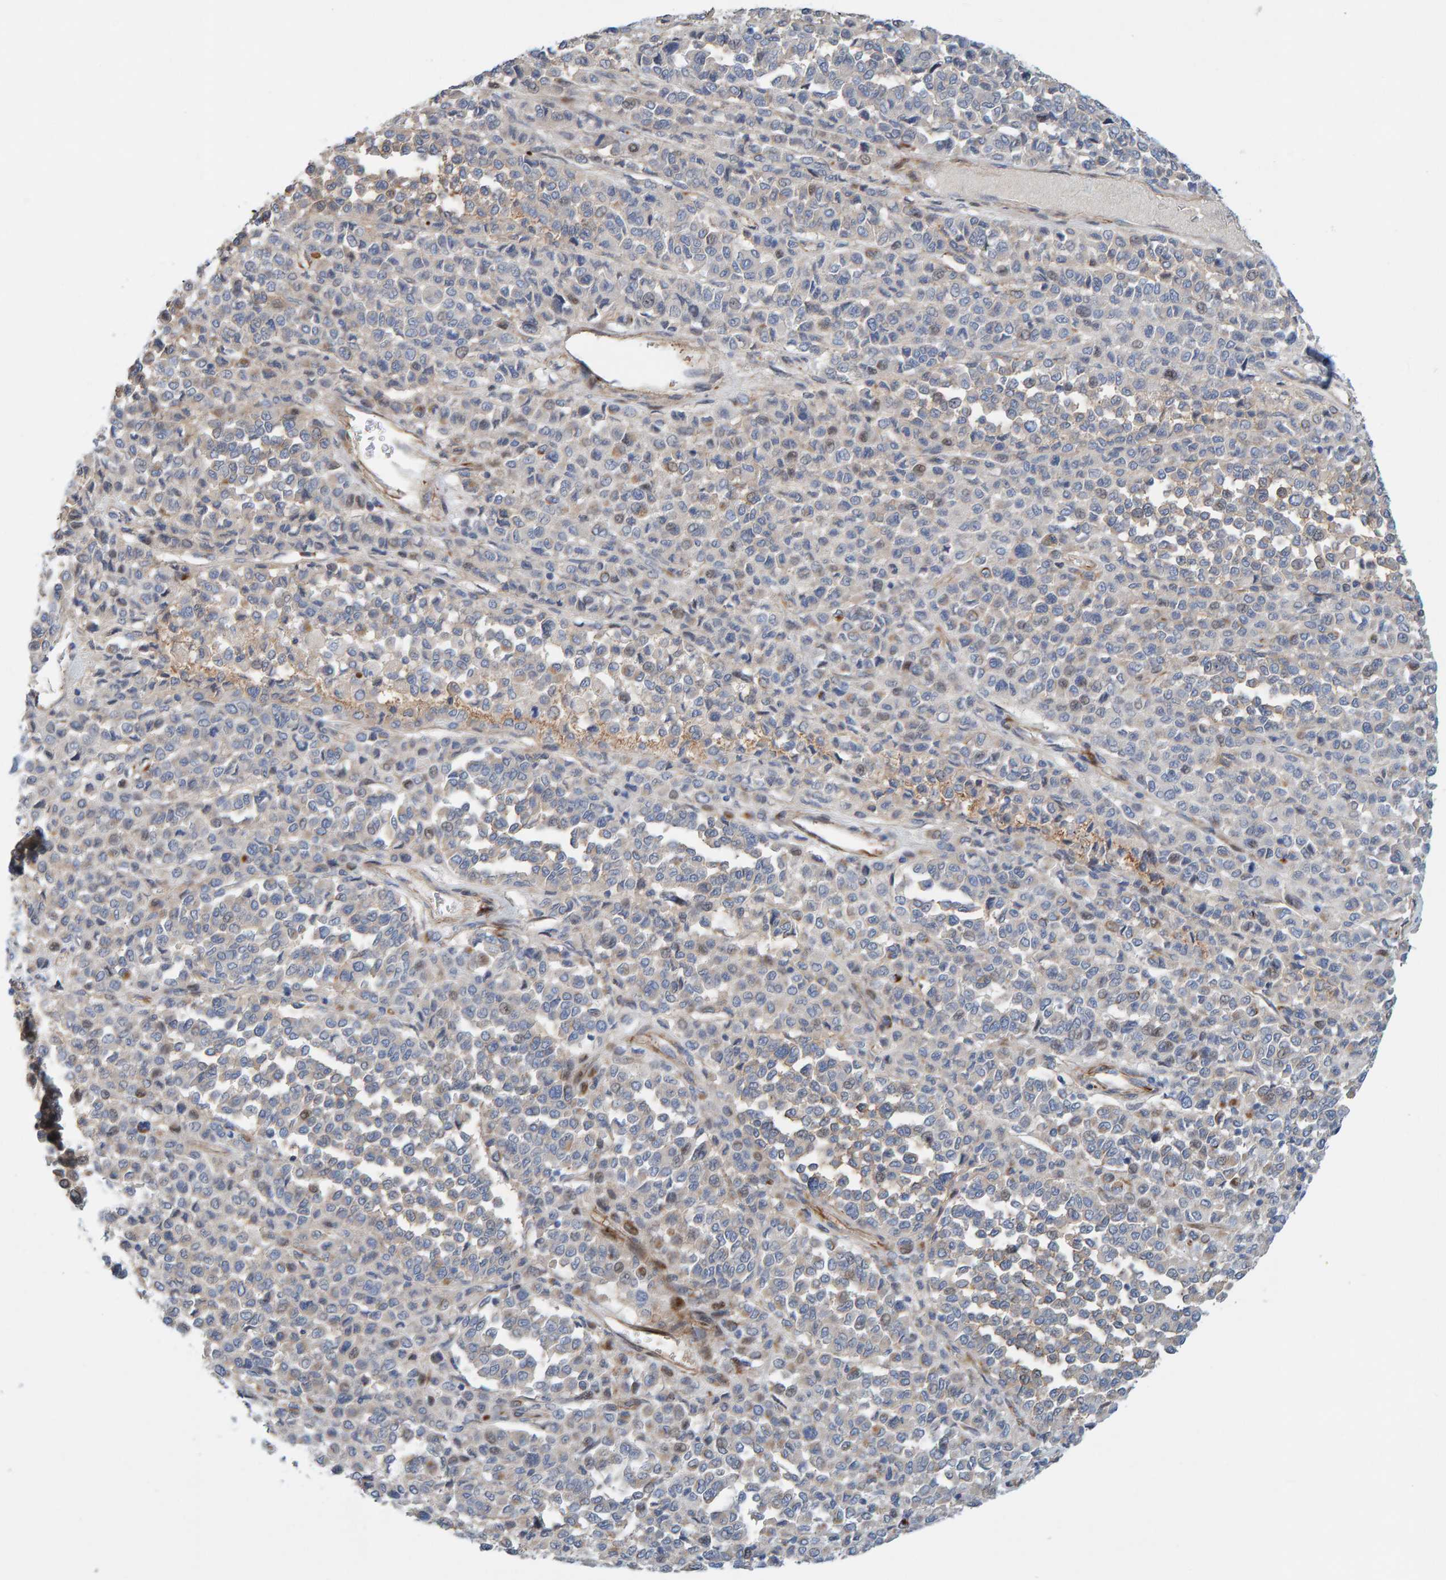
{"staining": {"intensity": "weak", "quantity": "25%-75%", "location": "cytoplasmic/membranous"}, "tissue": "melanoma", "cell_type": "Tumor cells", "image_type": "cancer", "snomed": [{"axis": "morphology", "description": "Malignant melanoma, Metastatic site"}, {"axis": "topography", "description": "Pancreas"}], "caption": "DAB (3,3'-diaminobenzidine) immunohistochemical staining of malignant melanoma (metastatic site) displays weak cytoplasmic/membranous protein positivity in about 25%-75% of tumor cells.", "gene": "POLG2", "patient": {"sex": "female", "age": 30}}